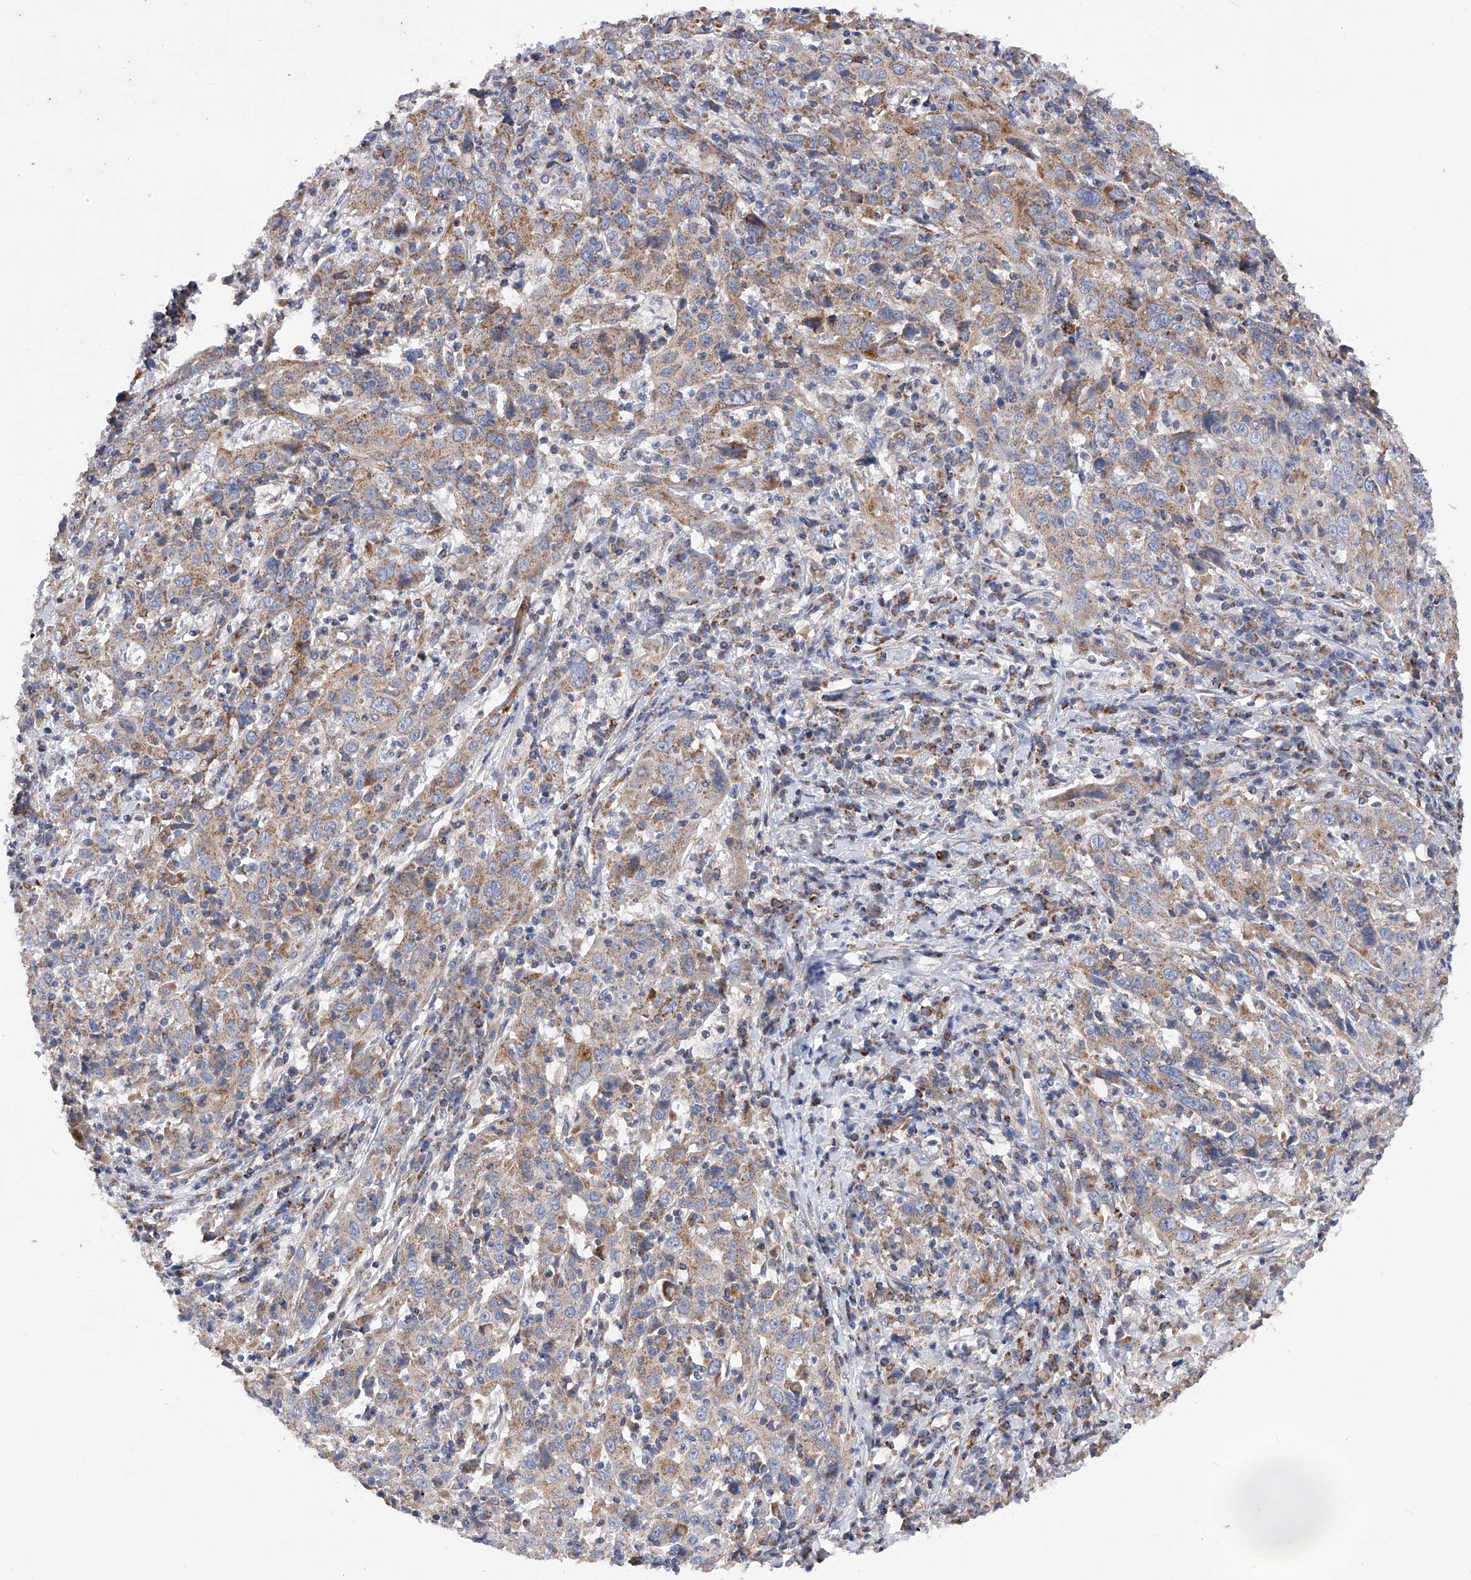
{"staining": {"intensity": "weak", "quantity": ">75%", "location": "cytoplasmic/membranous"}, "tissue": "cervical cancer", "cell_type": "Tumor cells", "image_type": "cancer", "snomed": [{"axis": "morphology", "description": "Squamous cell carcinoma, NOS"}, {"axis": "topography", "description": "Cervix"}], "caption": "This micrograph displays immunohistochemistry (IHC) staining of cervical cancer, with low weak cytoplasmic/membranous expression in approximately >75% of tumor cells.", "gene": "PDSS2", "patient": {"sex": "female", "age": 46}}